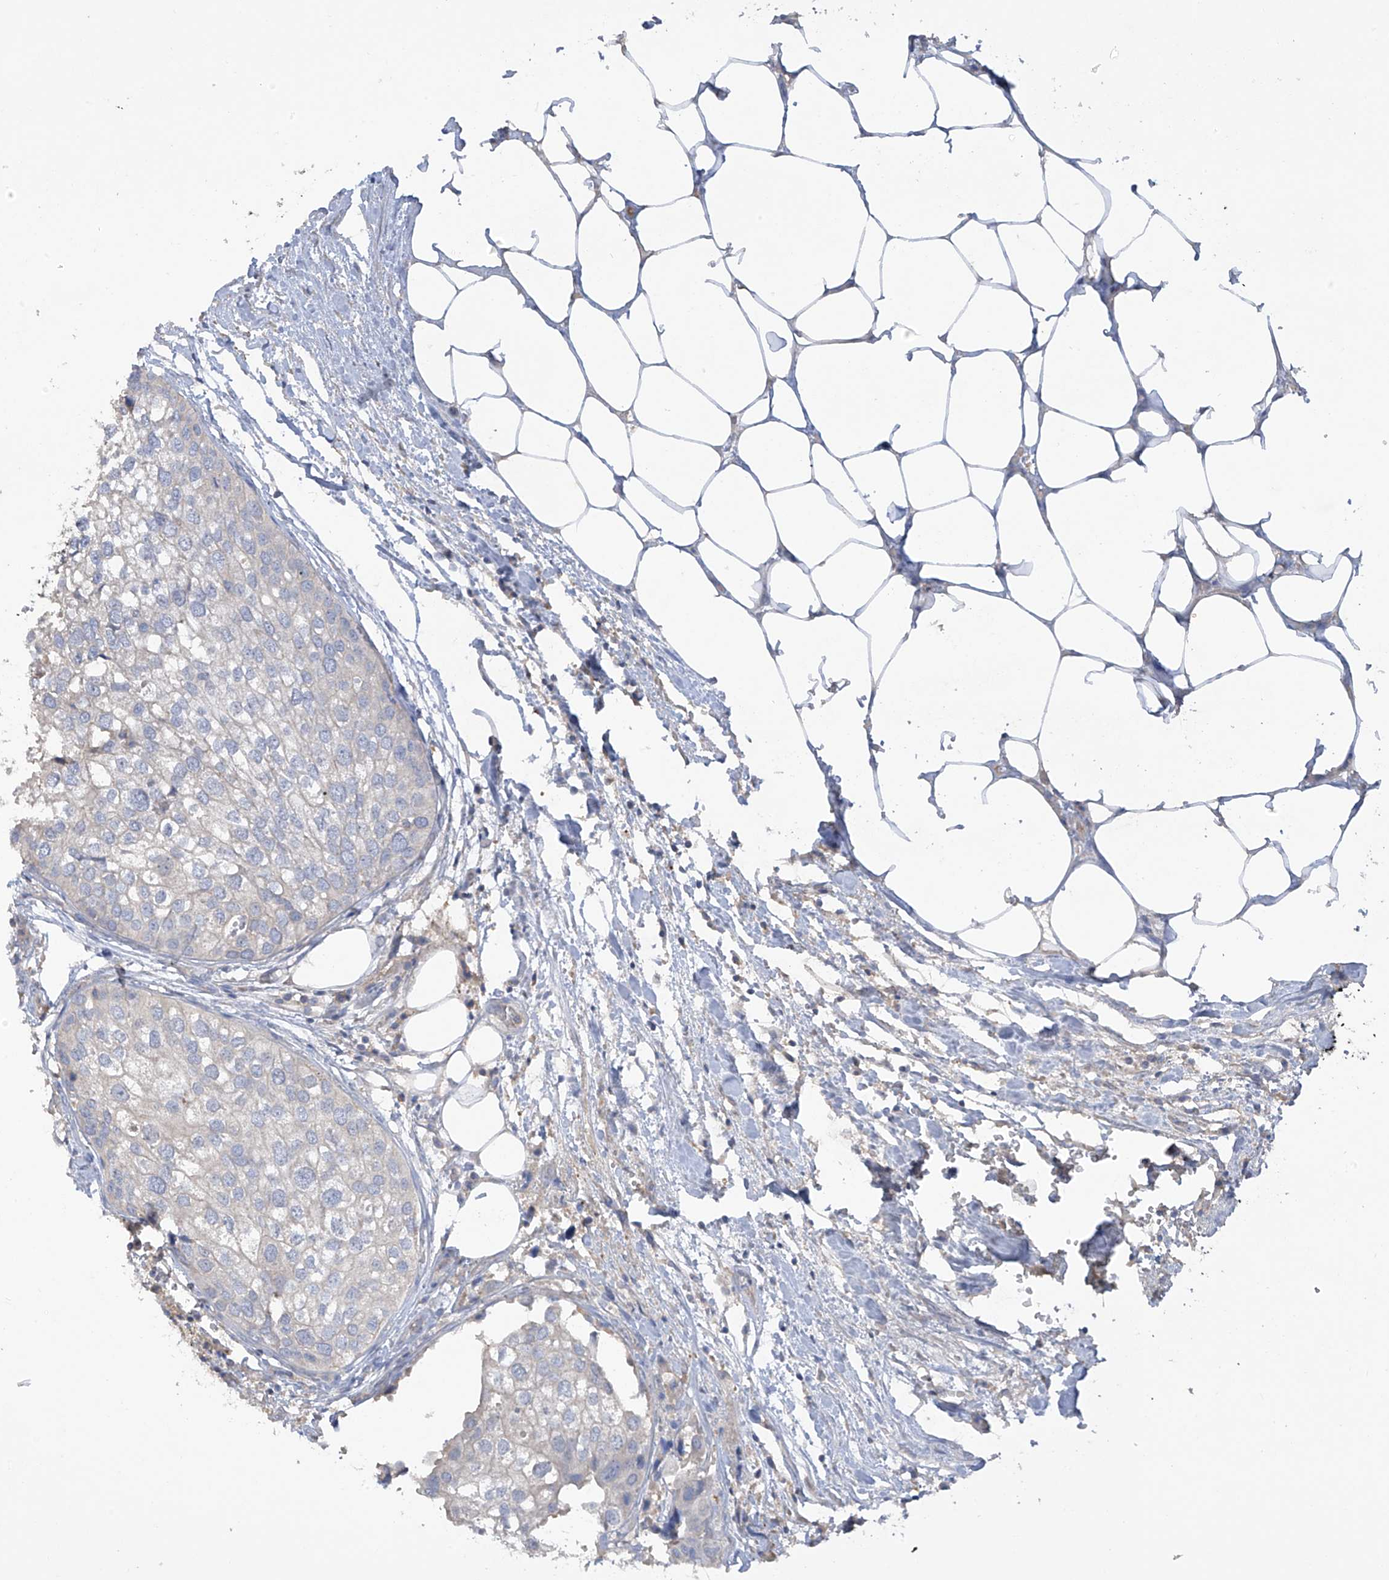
{"staining": {"intensity": "negative", "quantity": "none", "location": "none"}, "tissue": "urothelial cancer", "cell_type": "Tumor cells", "image_type": "cancer", "snomed": [{"axis": "morphology", "description": "Urothelial carcinoma, High grade"}, {"axis": "topography", "description": "Urinary bladder"}], "caption": "A high-resolution image shows IHC staining of urothelial cancer, which exhibits no significant positivity in tumor cells. The staining is performed using DAB (3,3'-diaminobenzidine) brown chromogen with nuclei counter-stained in using hematoxylin.", "gene": "PRSS12", "patient": {"sex": "male", "age": 64}}